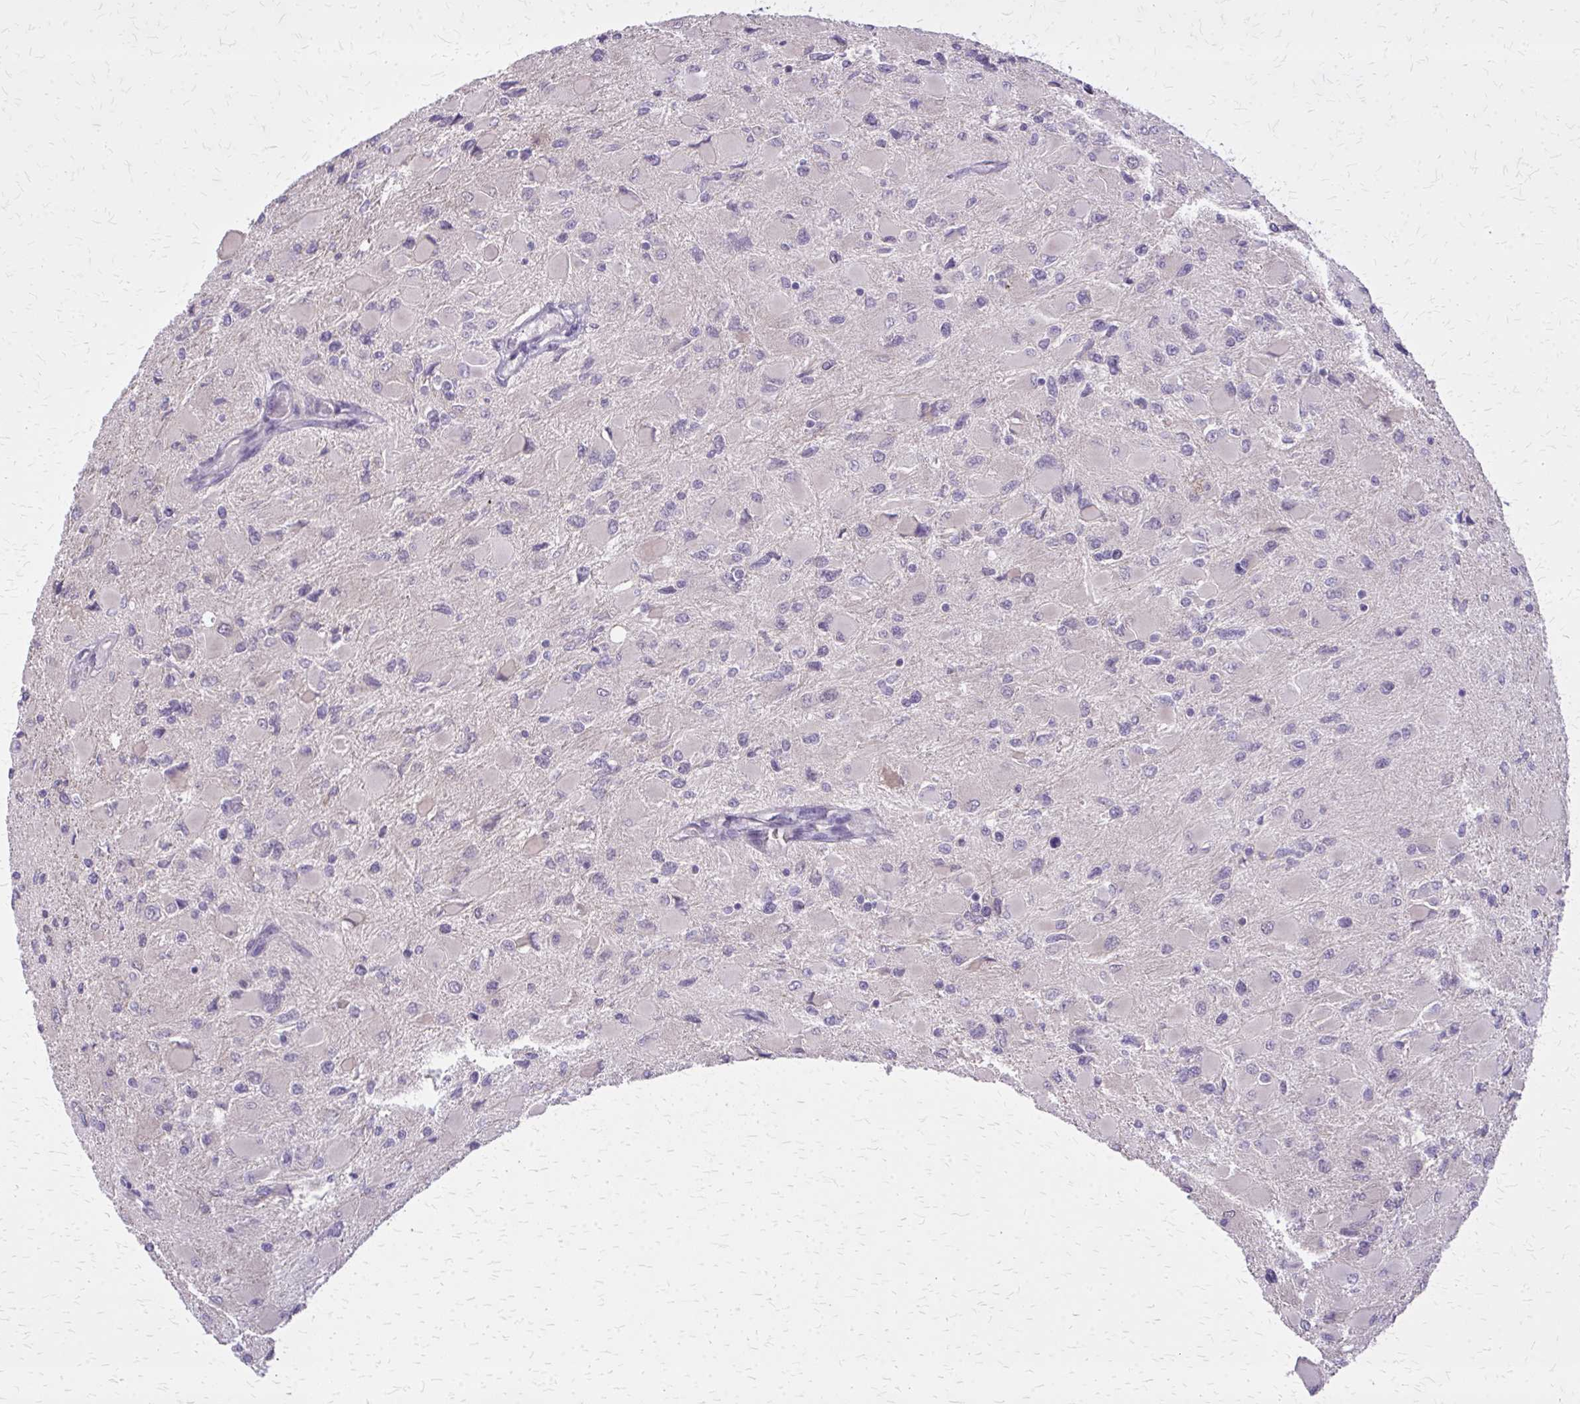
{"staining": {"intensity": "negative", "quantity": "none", "location": "none"}, "tissue": "glioma", "cell_type": "Tumor cells", "image_type": "cancer", "snomed": [{"axis": "morphology", "description": "Glioma, malignant, High grade"}, {"axis": "topography", "description": "Cerebral cortex"}], "caption": "The photomicrograph demonstrates no staining of tumor cells in glioma.", "gene": "PLCB1", "patient": {"sex": "female", "age": 36}}